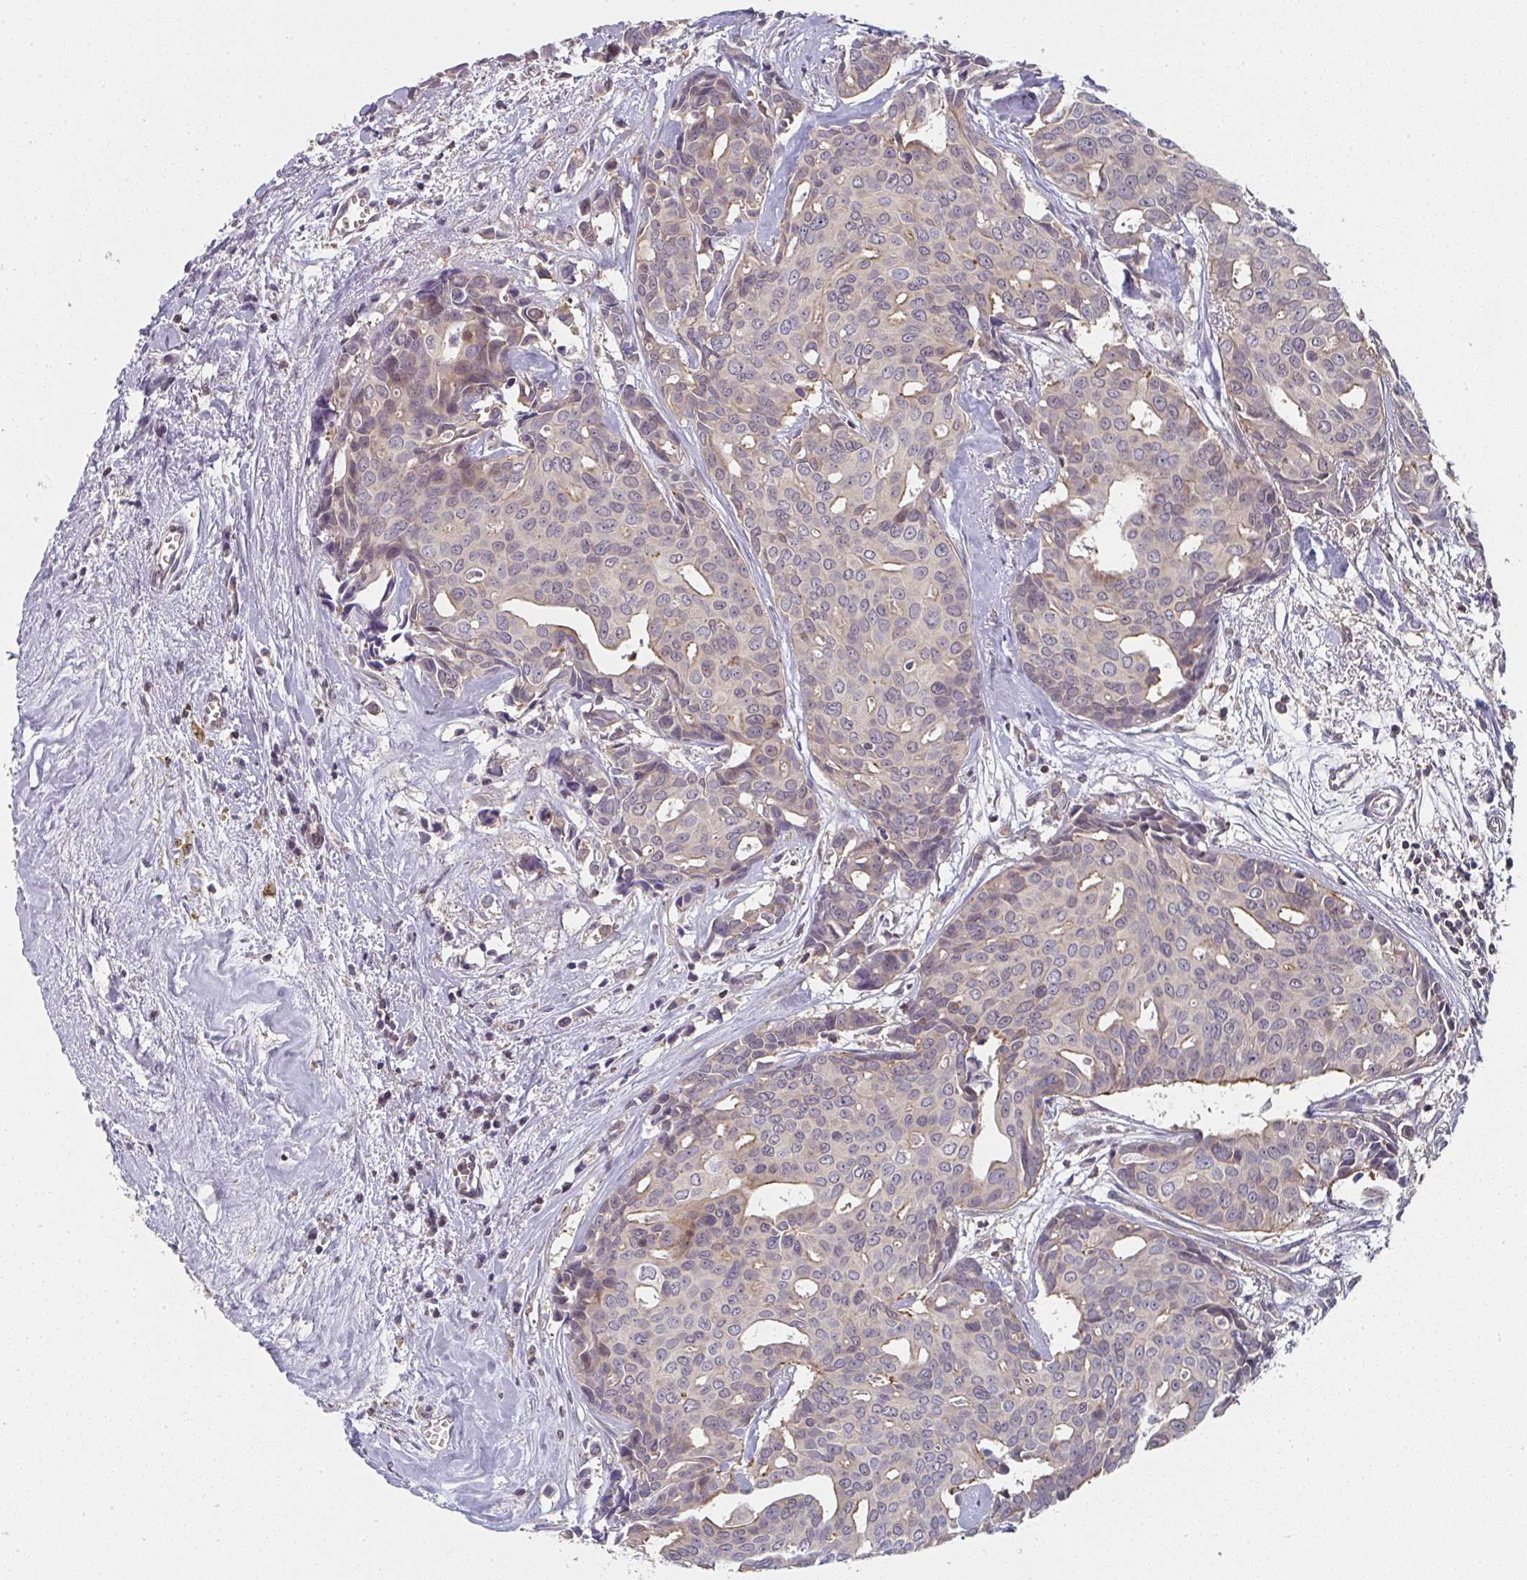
{"staining": {"intensity": "weak", "quantity": "<25%", "location": "cytoplasmic/membranous"}, "tissue": "breast cancer", "cell_type": "Tumor cells", "image_type": "cancer", "snomed": [{"axis": "morphology", "description": "Duct carcinoma"}, {"axis": "topography", "description": "Breast"}], "caption": "An image of human invasive ductal carcinoma (breast) is negative for staining in tumor cells.", "gene": "RANGRF", "patient": {"sex": "female", "age": 54}}